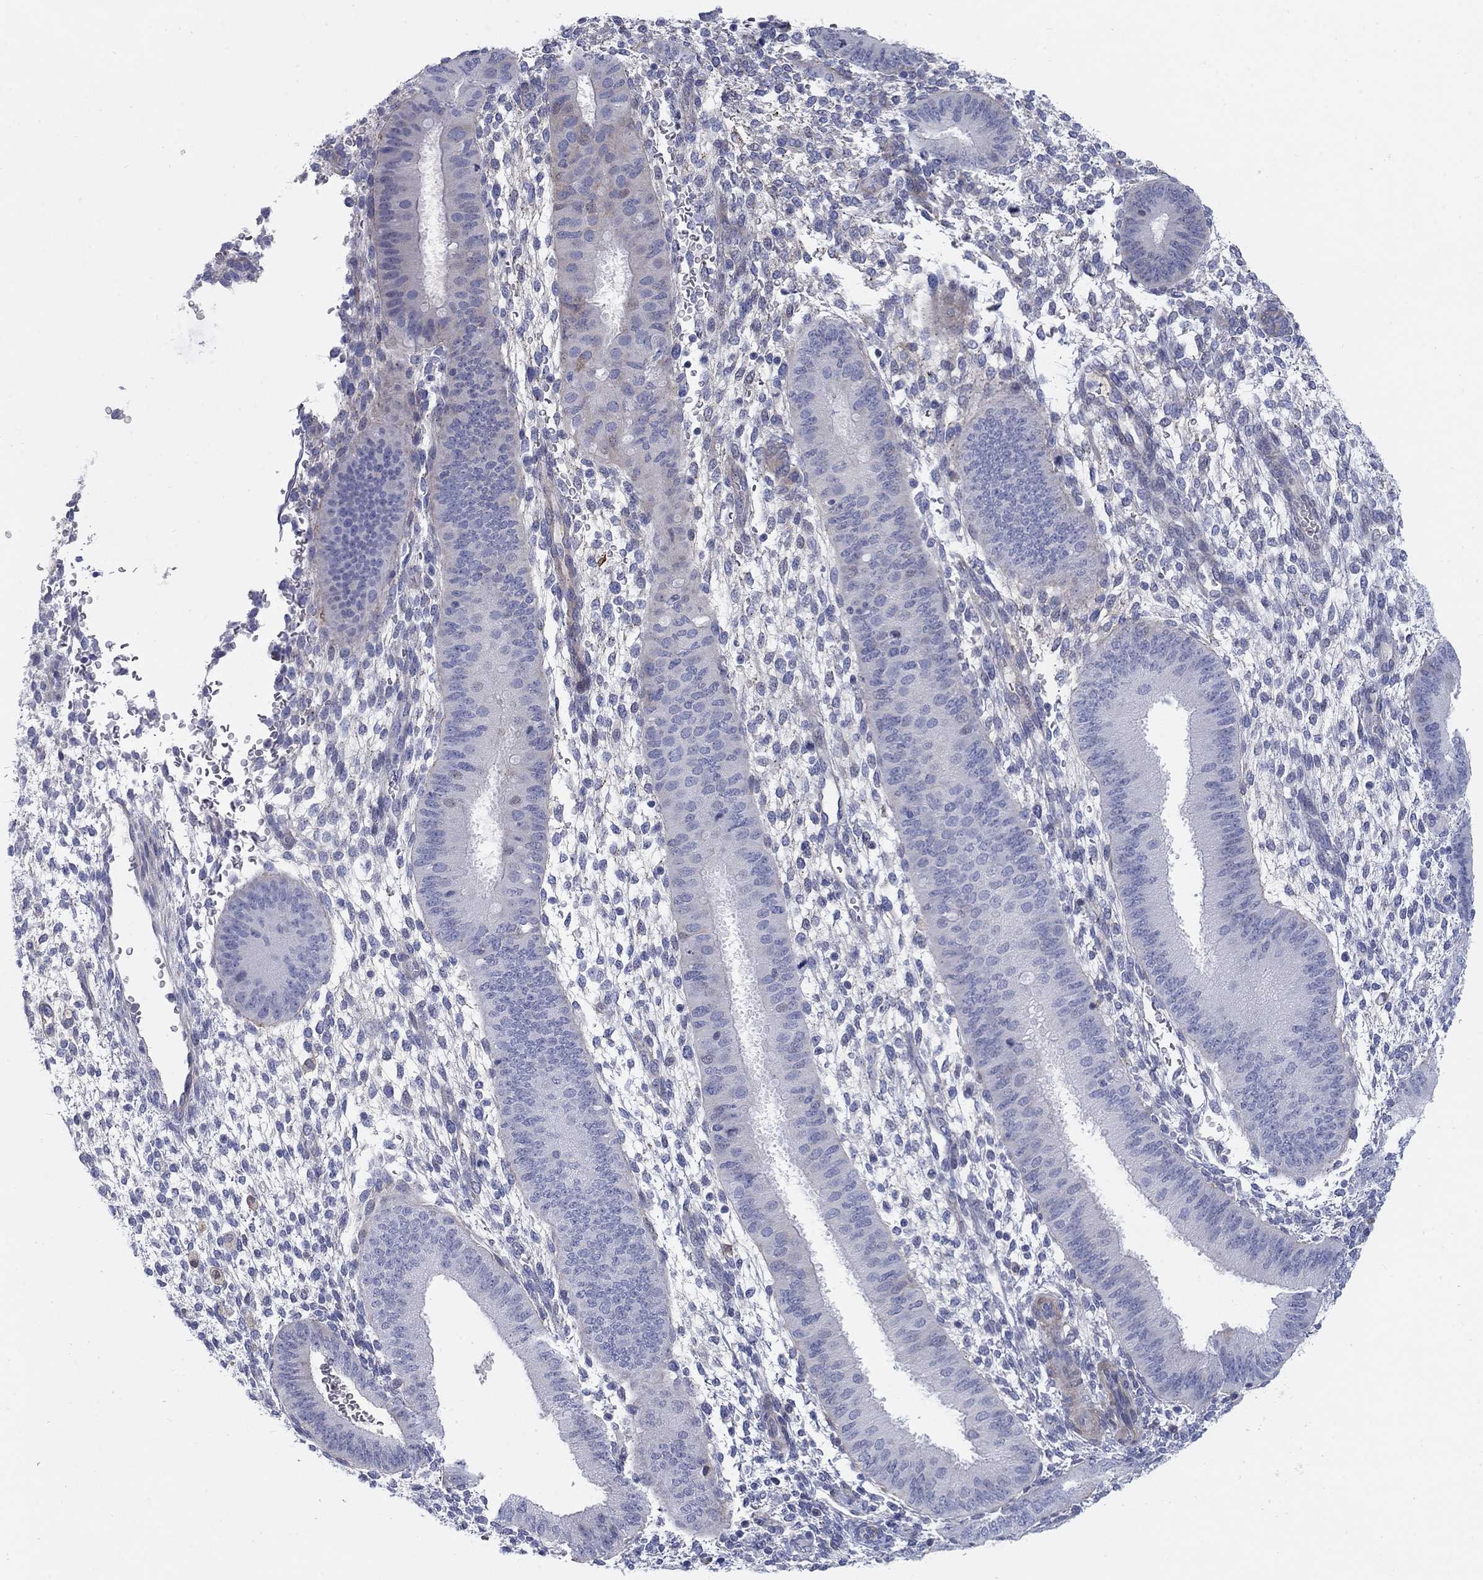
{"staining": {"intensity": "negative", "quantity": "none", "location": "none"}, "tissue": "endometrium", "cell_type": "Cells in endometrial stroma", "image_type": "normal", "snomed": [{"axis": "morphology", "description": "Normal tissue, NOS"}, {"axis": "topography", "description": "Endometrium"}], "caption": "IHC micrograph of normal human endometrium stained for a protein (brown), which shows no positivity in cells in endometrial stroma.", "gene": "HEATR4", "patient": {"sex": "female", "age": 39}}